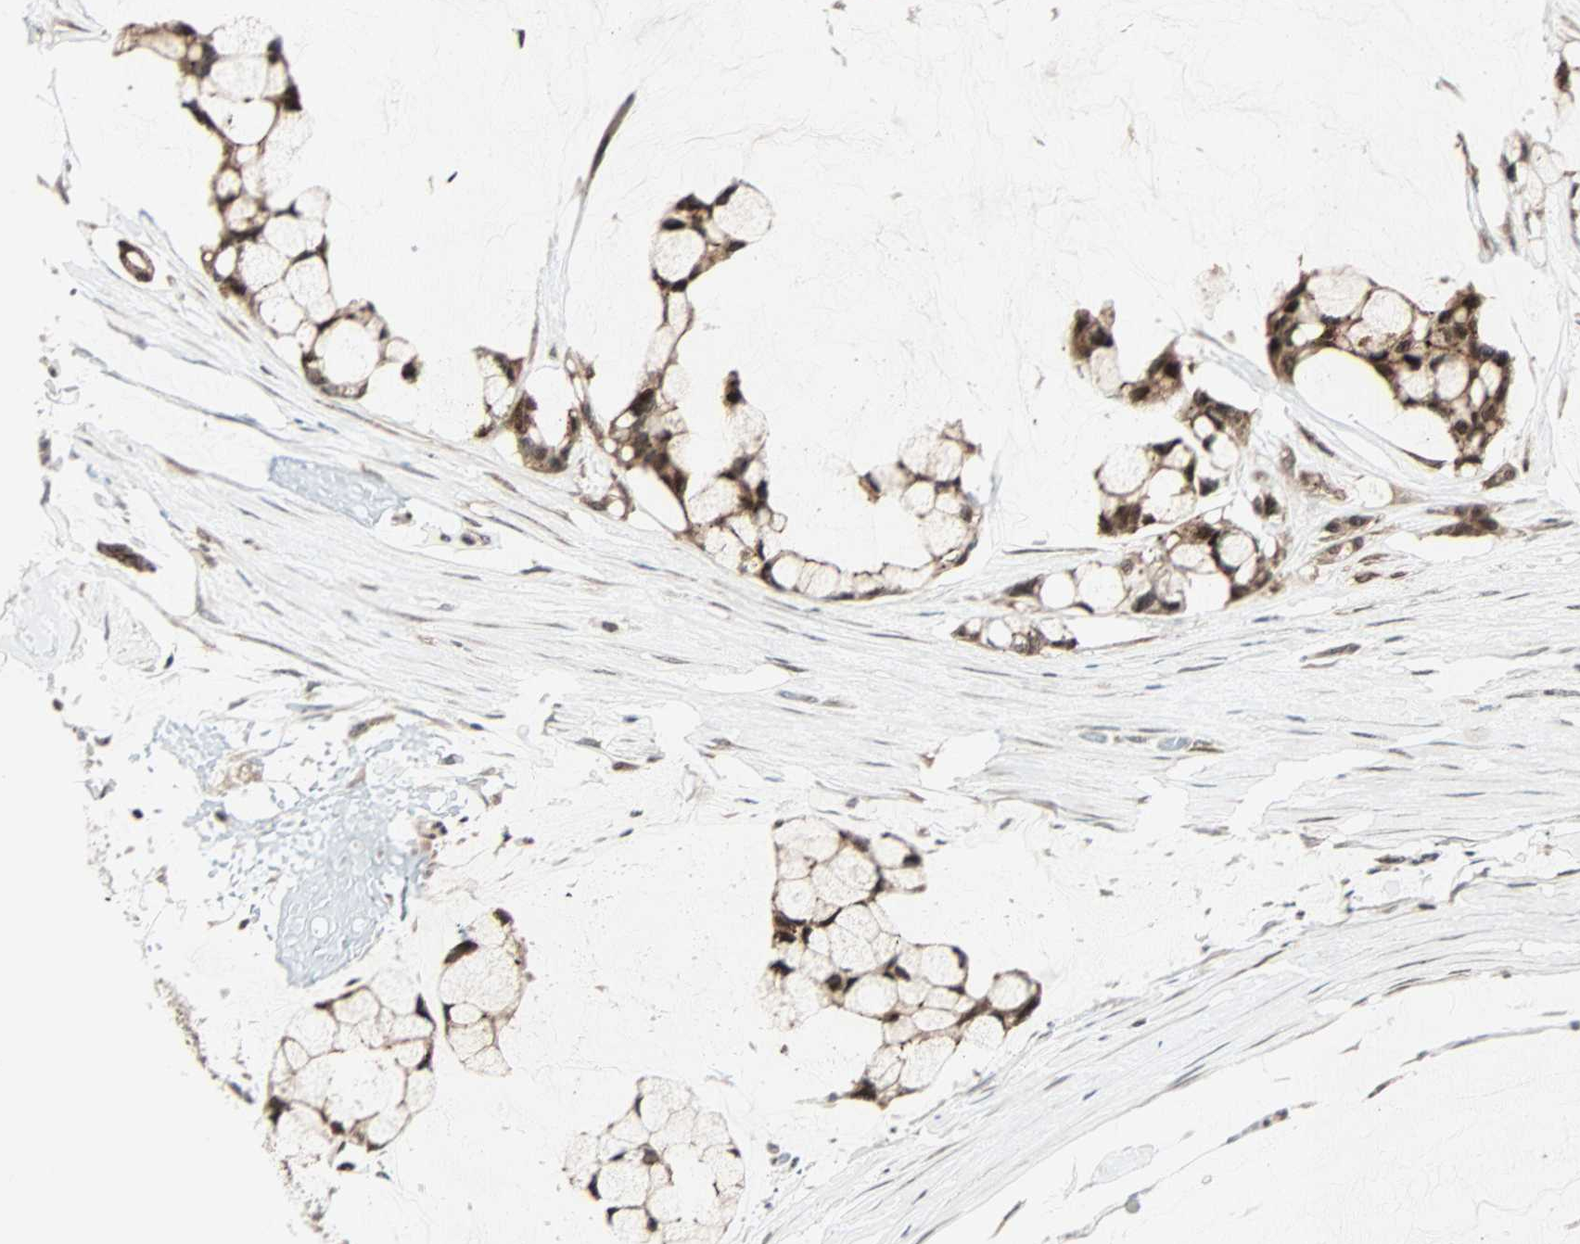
{"staining": {"intensity": "strong", "quantity": ">75%", "location": "cytoplasmic/membranous,nuclear"}, "tissue": "ovarian cancer", "cell_type": "Tumor cells", "image_type": "cancer", "snomed": [{"axis": "morphology", "description": "Cystadenocarcinoma, mucinous, NOS"}, {"axis": "topography", "description": "Ovary"}], "caption": "Human ovarian cancer stained with a brown dye exhibits strong cytoplasmic/membranous and nuclear positive expression in approximately >75% of tumor cells.", "gene": "CBX4", "patient": {"sex": "female", "age": 39}}